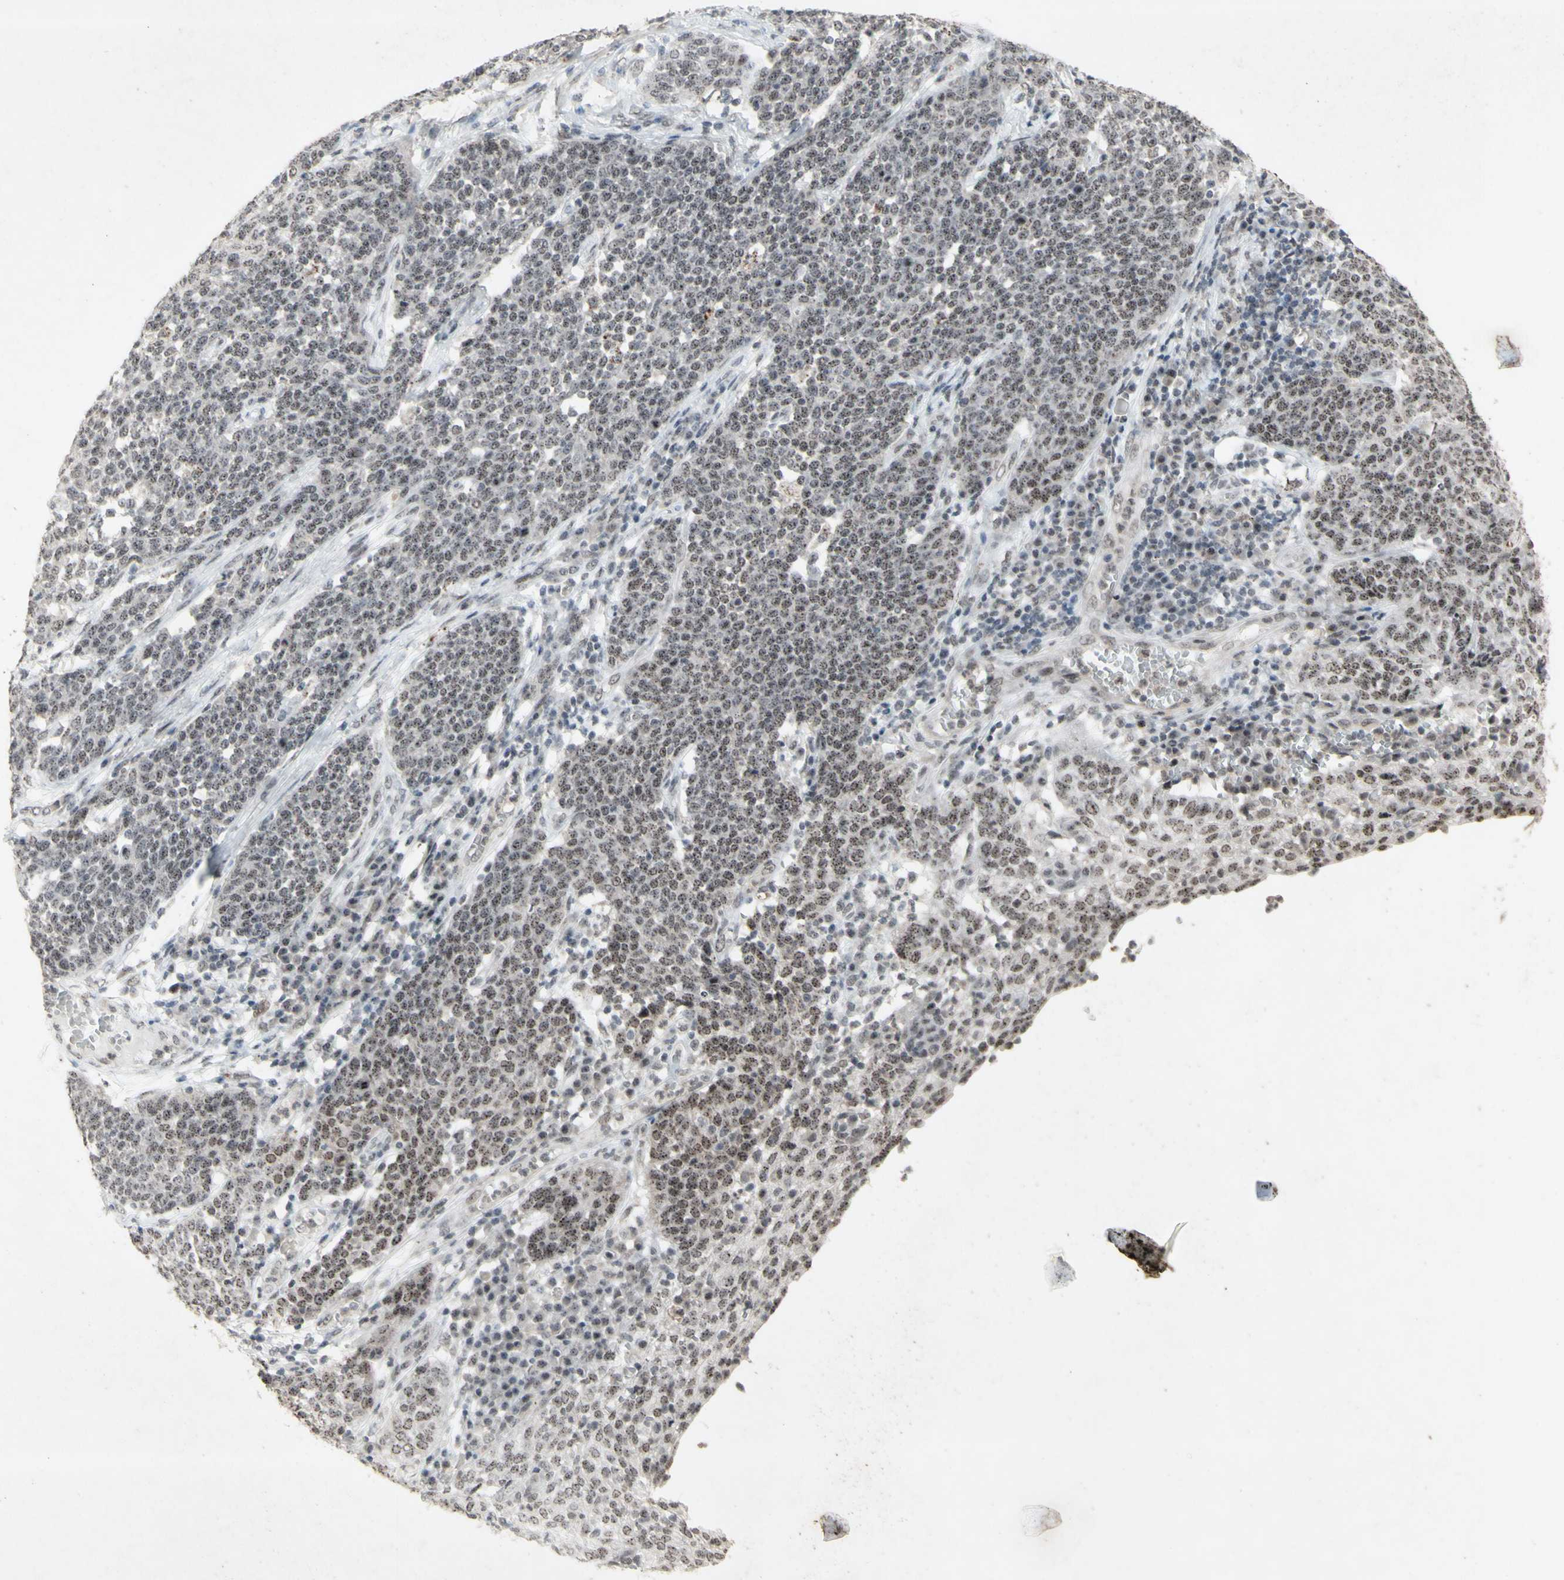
{"staining": {"intensity": "moderate", "quantity": "25%-75%", "location": "nuclear"}, "tissue": "cervical cancer", "cell_type": "Tumor cells", "image_type": "cancer", "snomed": [{"axis": "morphology", "description": "Squamous cell carcinoma, NOS"}, {"axis": "topography", "description": "Cervix"}], "caption": "Approximately 25%-75% of tumor cells in squamous cell carcinoma (cervical) show moderate nuclear protein positivity as visualized by brown immunohistochemical staining.", "gene": "CENPB", "patient": {"sex": "female", "age": 34}}